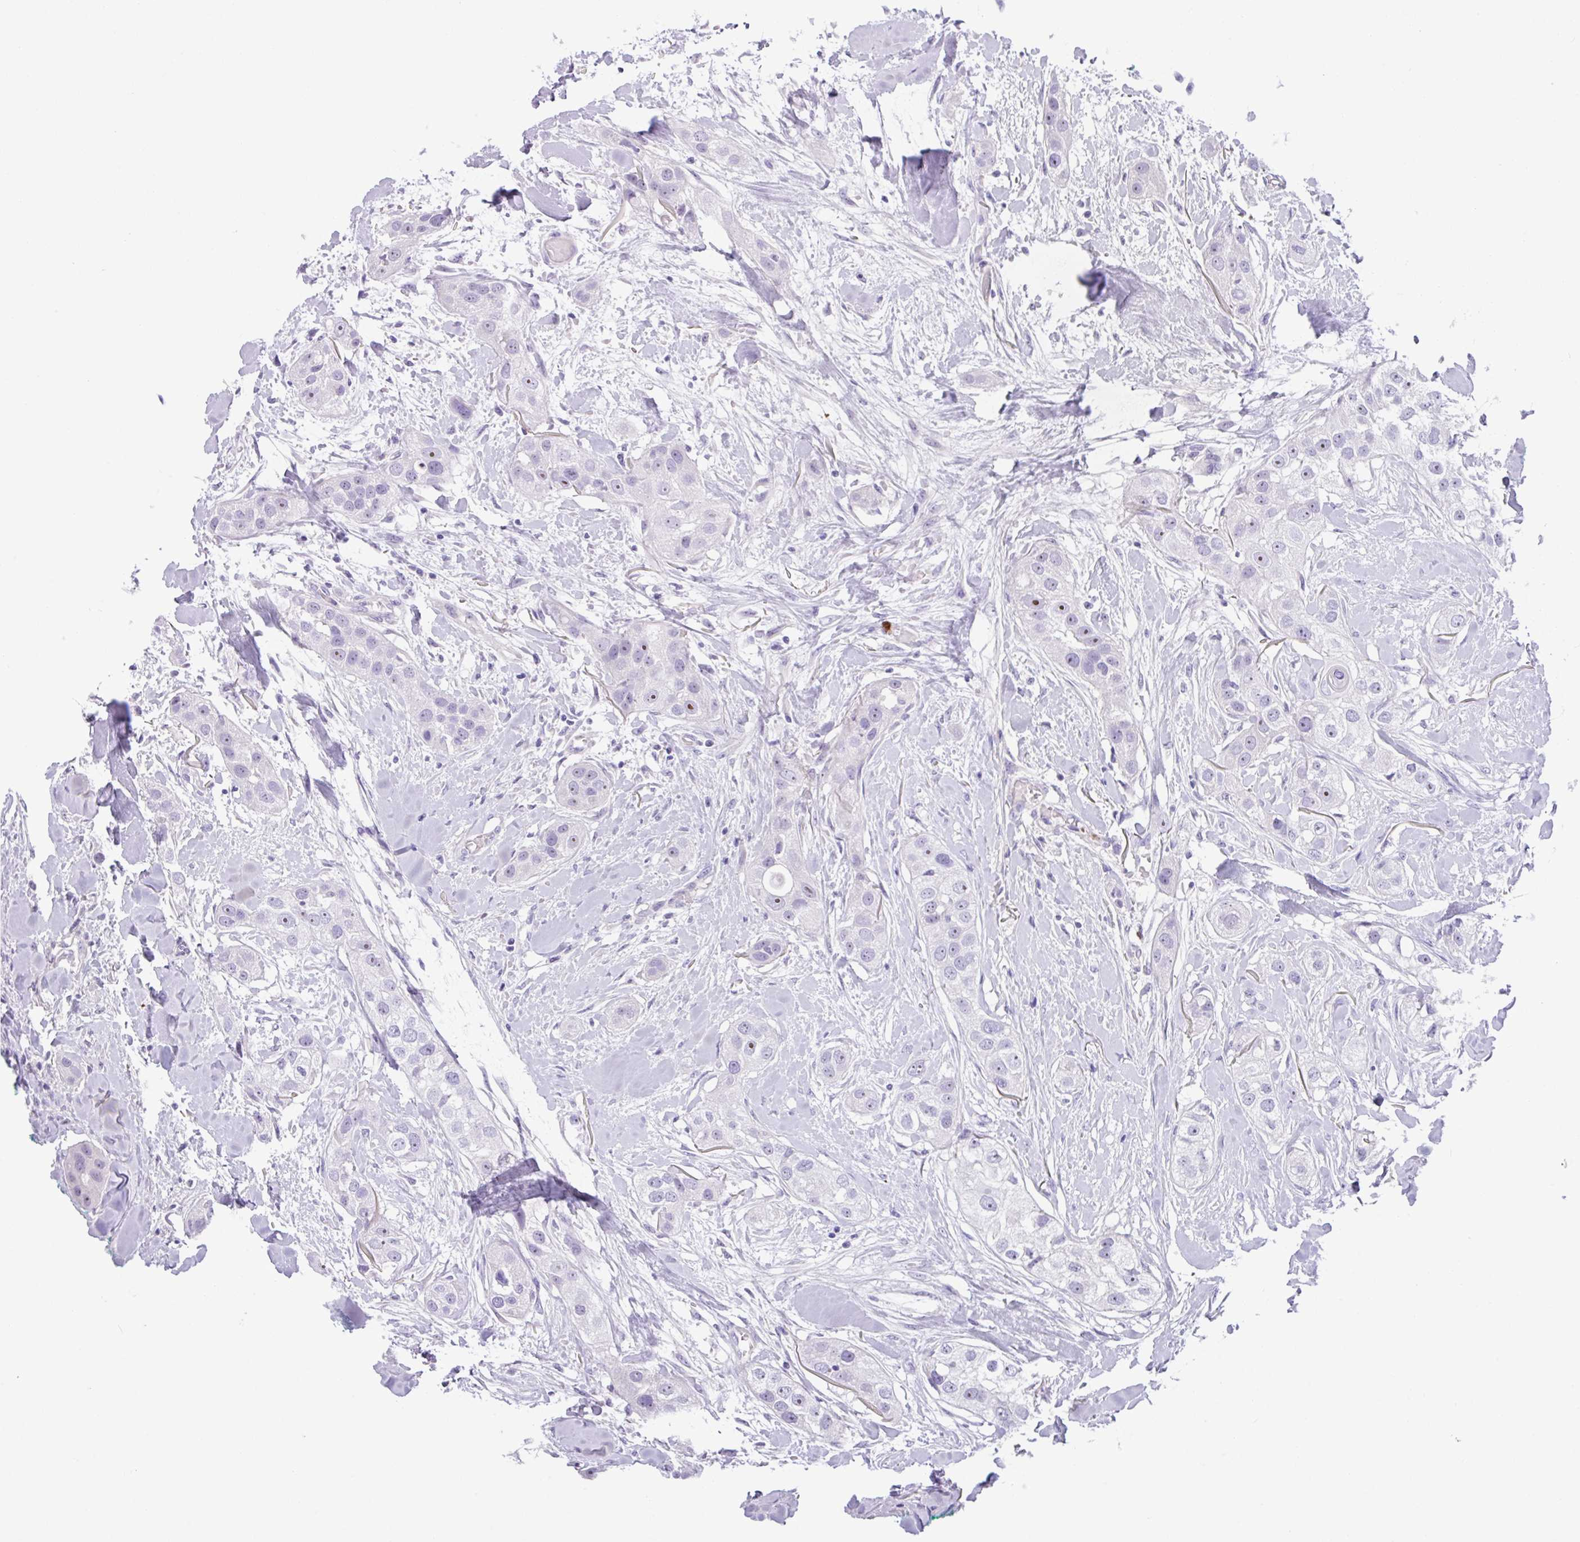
{"staining": {"intensity": "negative", "quantity": "none", "location": "none"}, "tissue": "head and neck cancer", "cell_type": "Tumor cells", "image_type": "cancer", "snomed": [{"axis": "morphology", "description": "Normal tissue, NOS"}, {"axis": "morphology", "description": "Squamous cell carcinoma, NOS"}, {"axis": "topography", "description": "Skeletal muscle"}, {"axis": "topography", "description": "Head-Neck"}], "caption": "There is no significant expression in tumor cells of head and neck cancer.", "gene": "MRM2", "patient": {"sex": "male", "age": 51}}